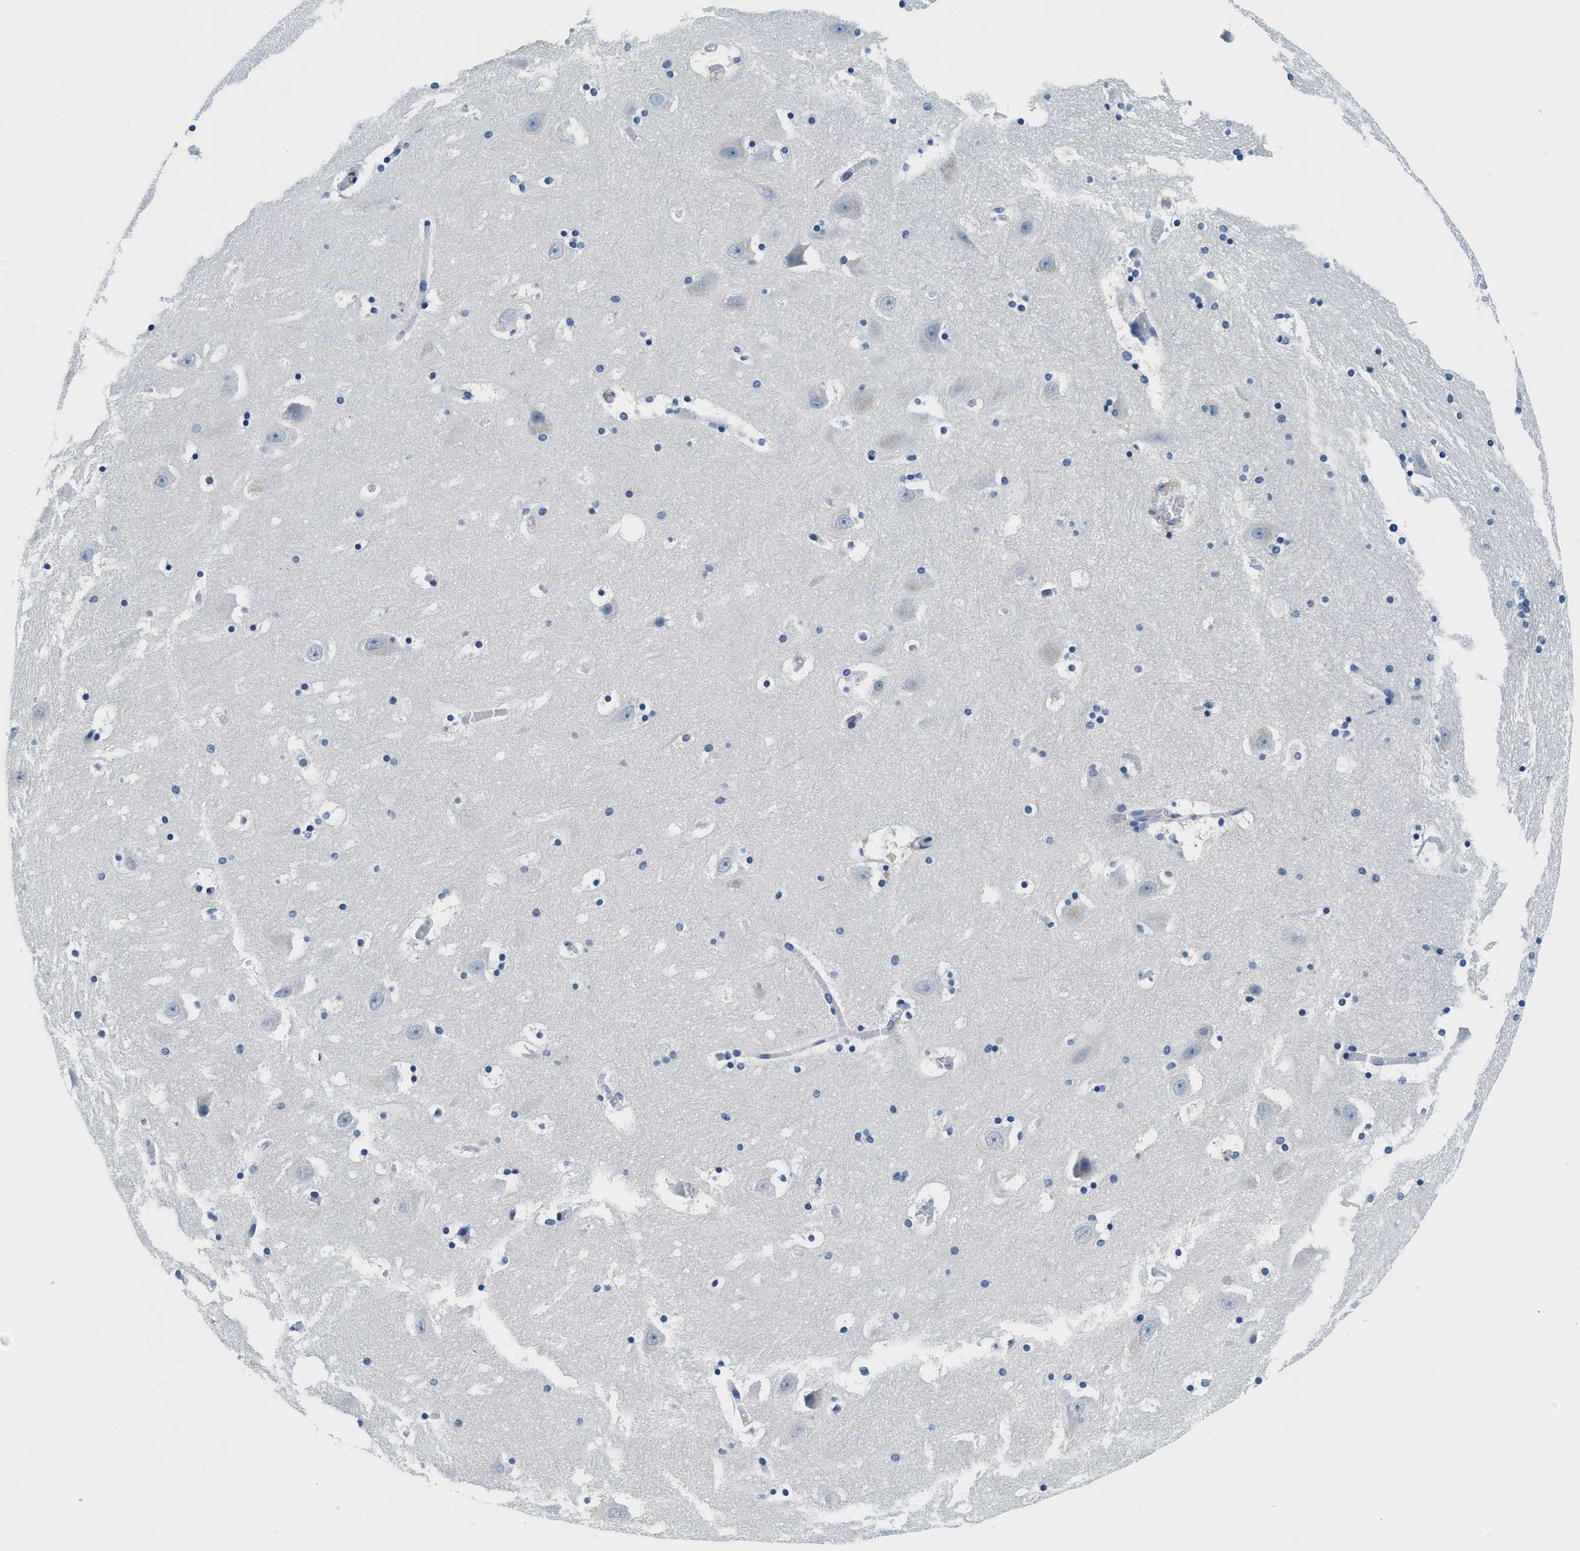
{"staining": {"intensity": "negative", "quantity": "none", "location": "none"}, "tissue": "hippocampus", "cell_type": "Glial cells", "image_type": "normal", "snomed": [{"axis": "morphology", "description": "Normal tissue, NOS"}, {"axis": "topography", "description": "Hippocampus"}], "caption": "Micrograph shows no significant protein staining in glial cells of unremarkable hippocampus. (DAB (3,3'-diaminobenzidine) immunohistochemistry visualized using brightfield microscopy, high magnification).", "gene": "GSTM3", "patient": {"sex": "male", "age": 45}}